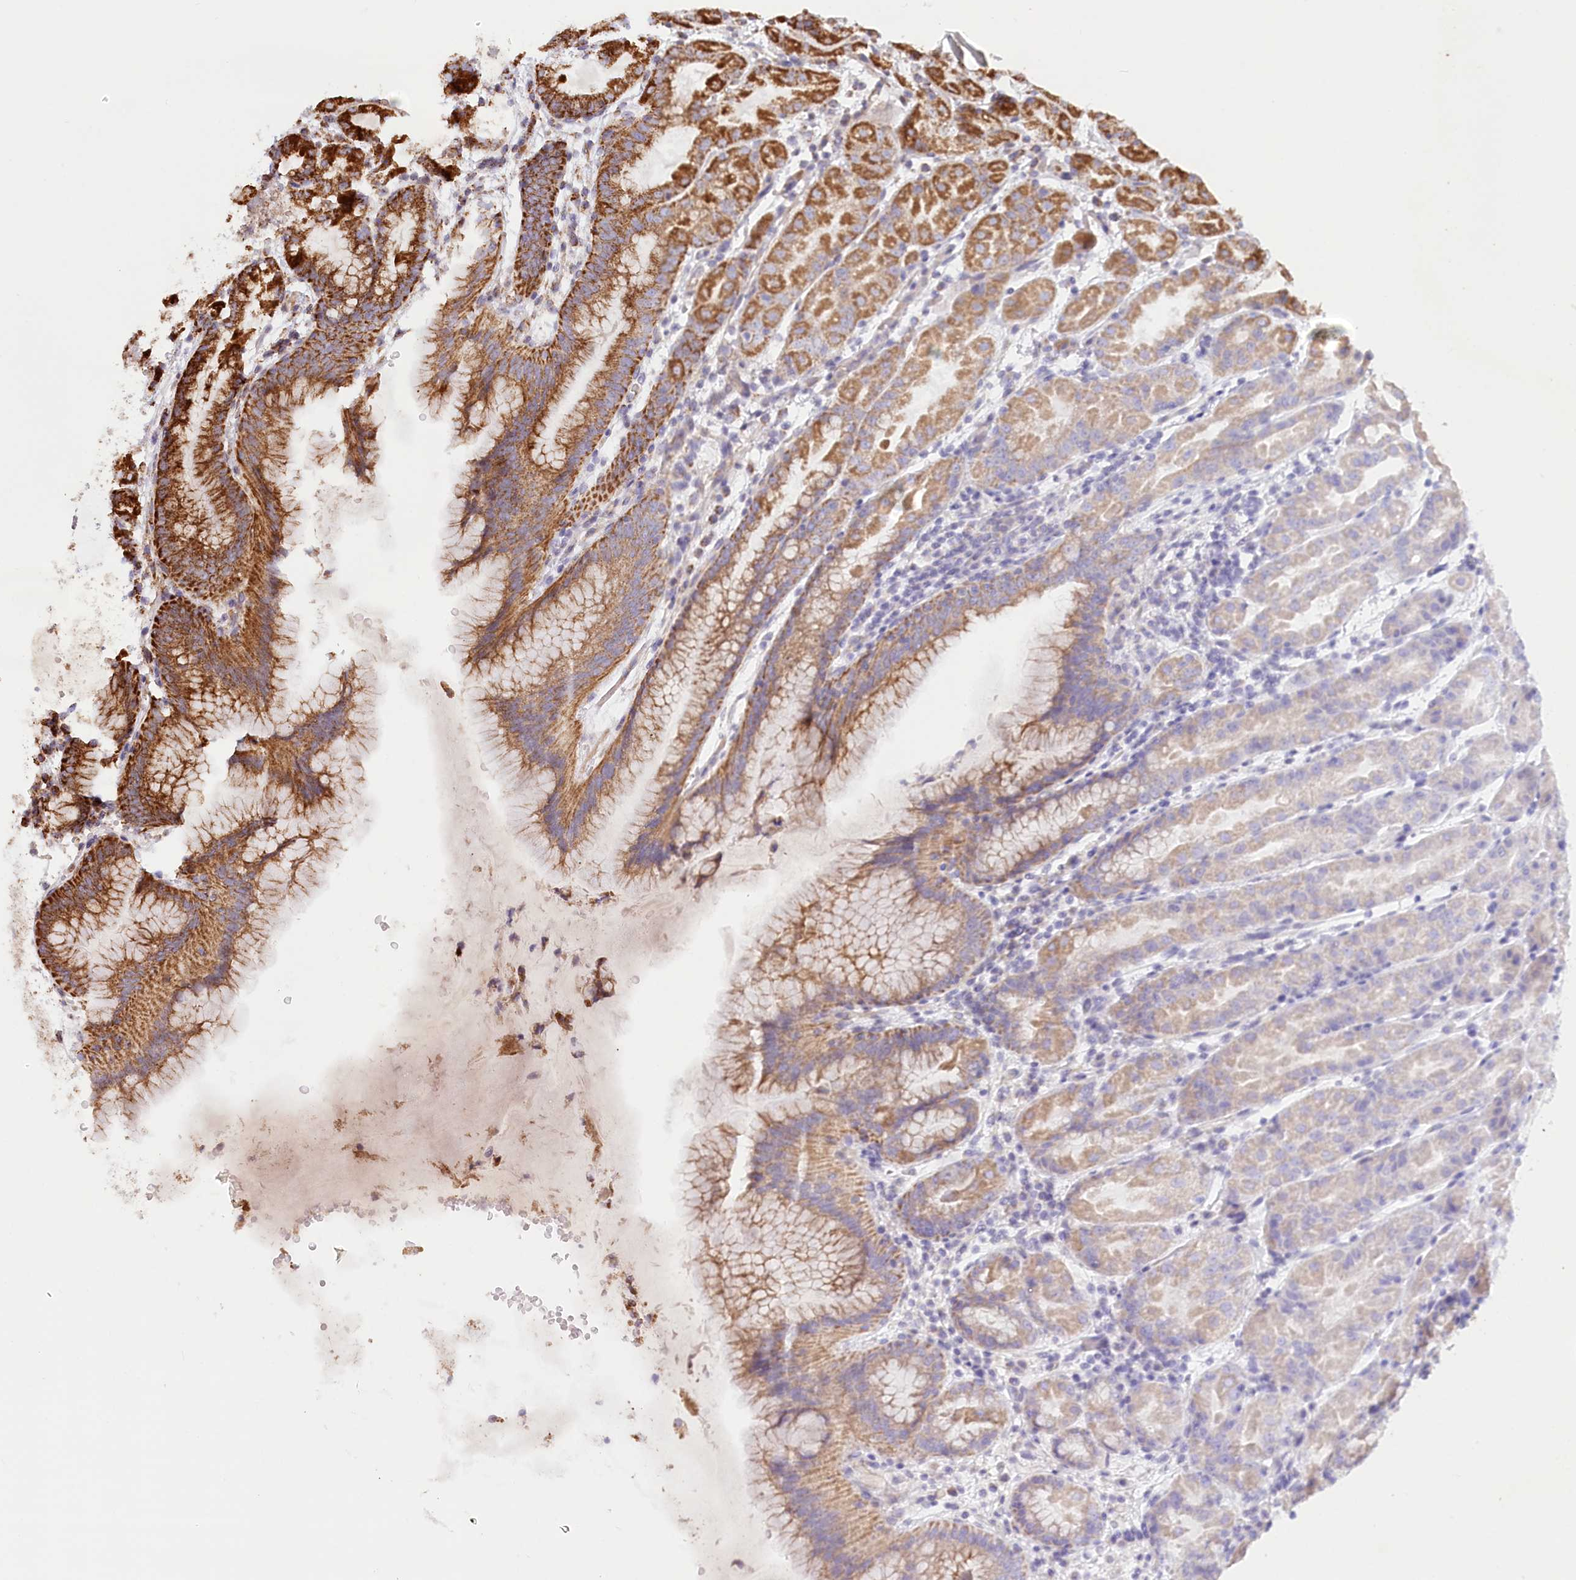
{"staining": {"intensity": "strong", "quantity": "25%-75%", "location": "cytoplasmic/membranous"}, "tissue": "stomach", "cell_type": "Glandular cells", "image_type": "normal", "snomed": [{"axis": "morphology", "description": "Normal tissue, NOS"}, {"axis": "topography", "description": "Stomach"}], "caption": "Protein expression by immunohistochemistry shows strong cytoplasmic/membranous positivity in approximately 25%-75% of glandular cells in benign stomach.", "gene": "UMPS", "patient": {"sex": "female", "age": 79}}